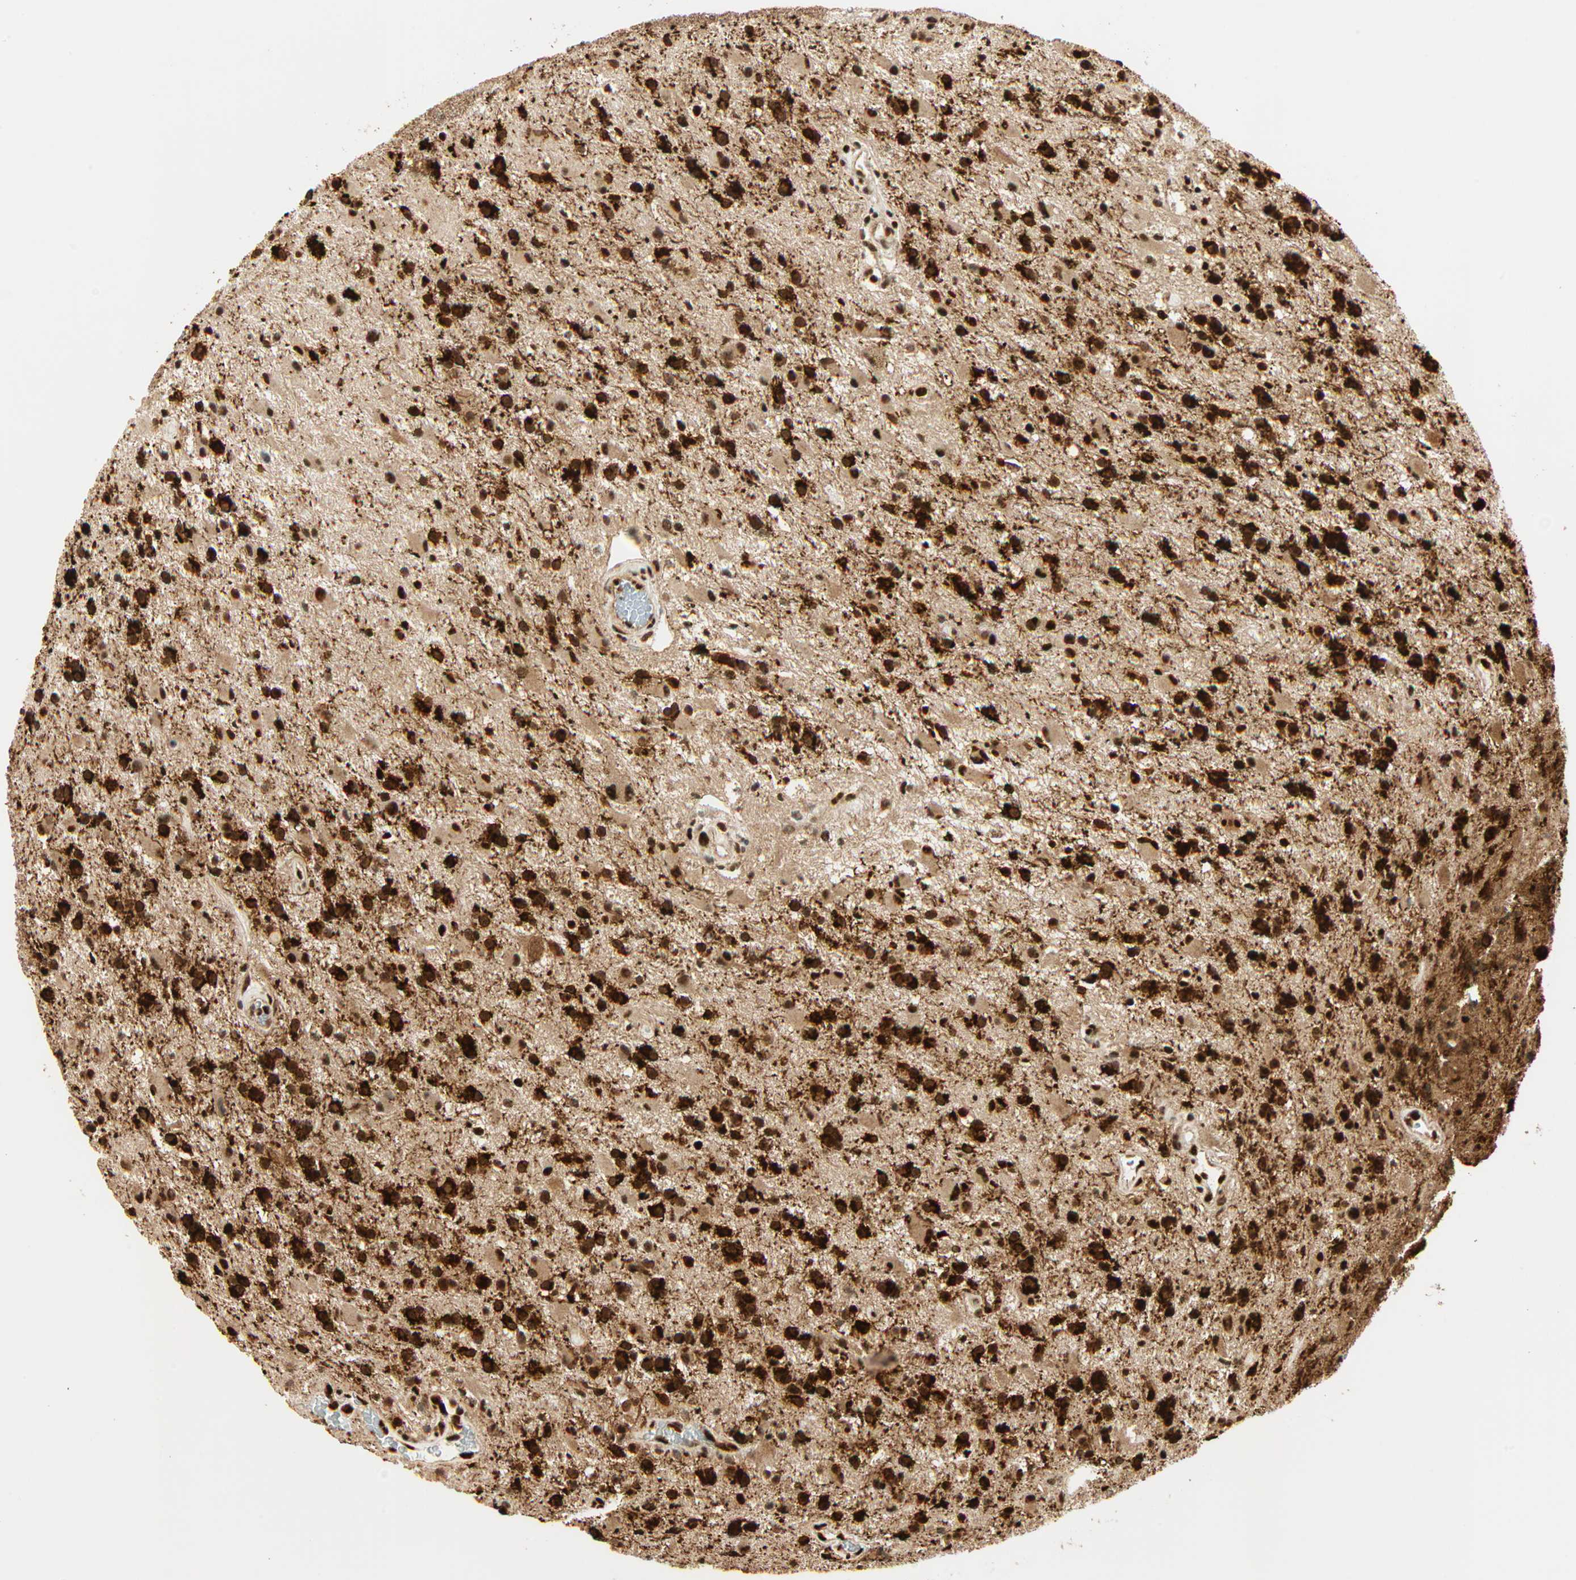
{"staining": {"intensity": "strong", "quantity": ">75%", "location": "cytoplasmic/membranous,nuclear"}, "tissue": "glioma", "cell_type": "Tumor cells", "image_type": "cancer", "snomed": [{"axis": "morphology", "description": "Glioma, malignant, Low grade"}, {"axis": "topography", "description": "Brain"}], "caption": "Glioma tissue shows strong cytoplasmic/membranous and nuclear staining in about >75% of tumor cells Nuclei are stained in blue.", "gene": "PNPLA6", "patient": {"sex": "male", "age": 58}}